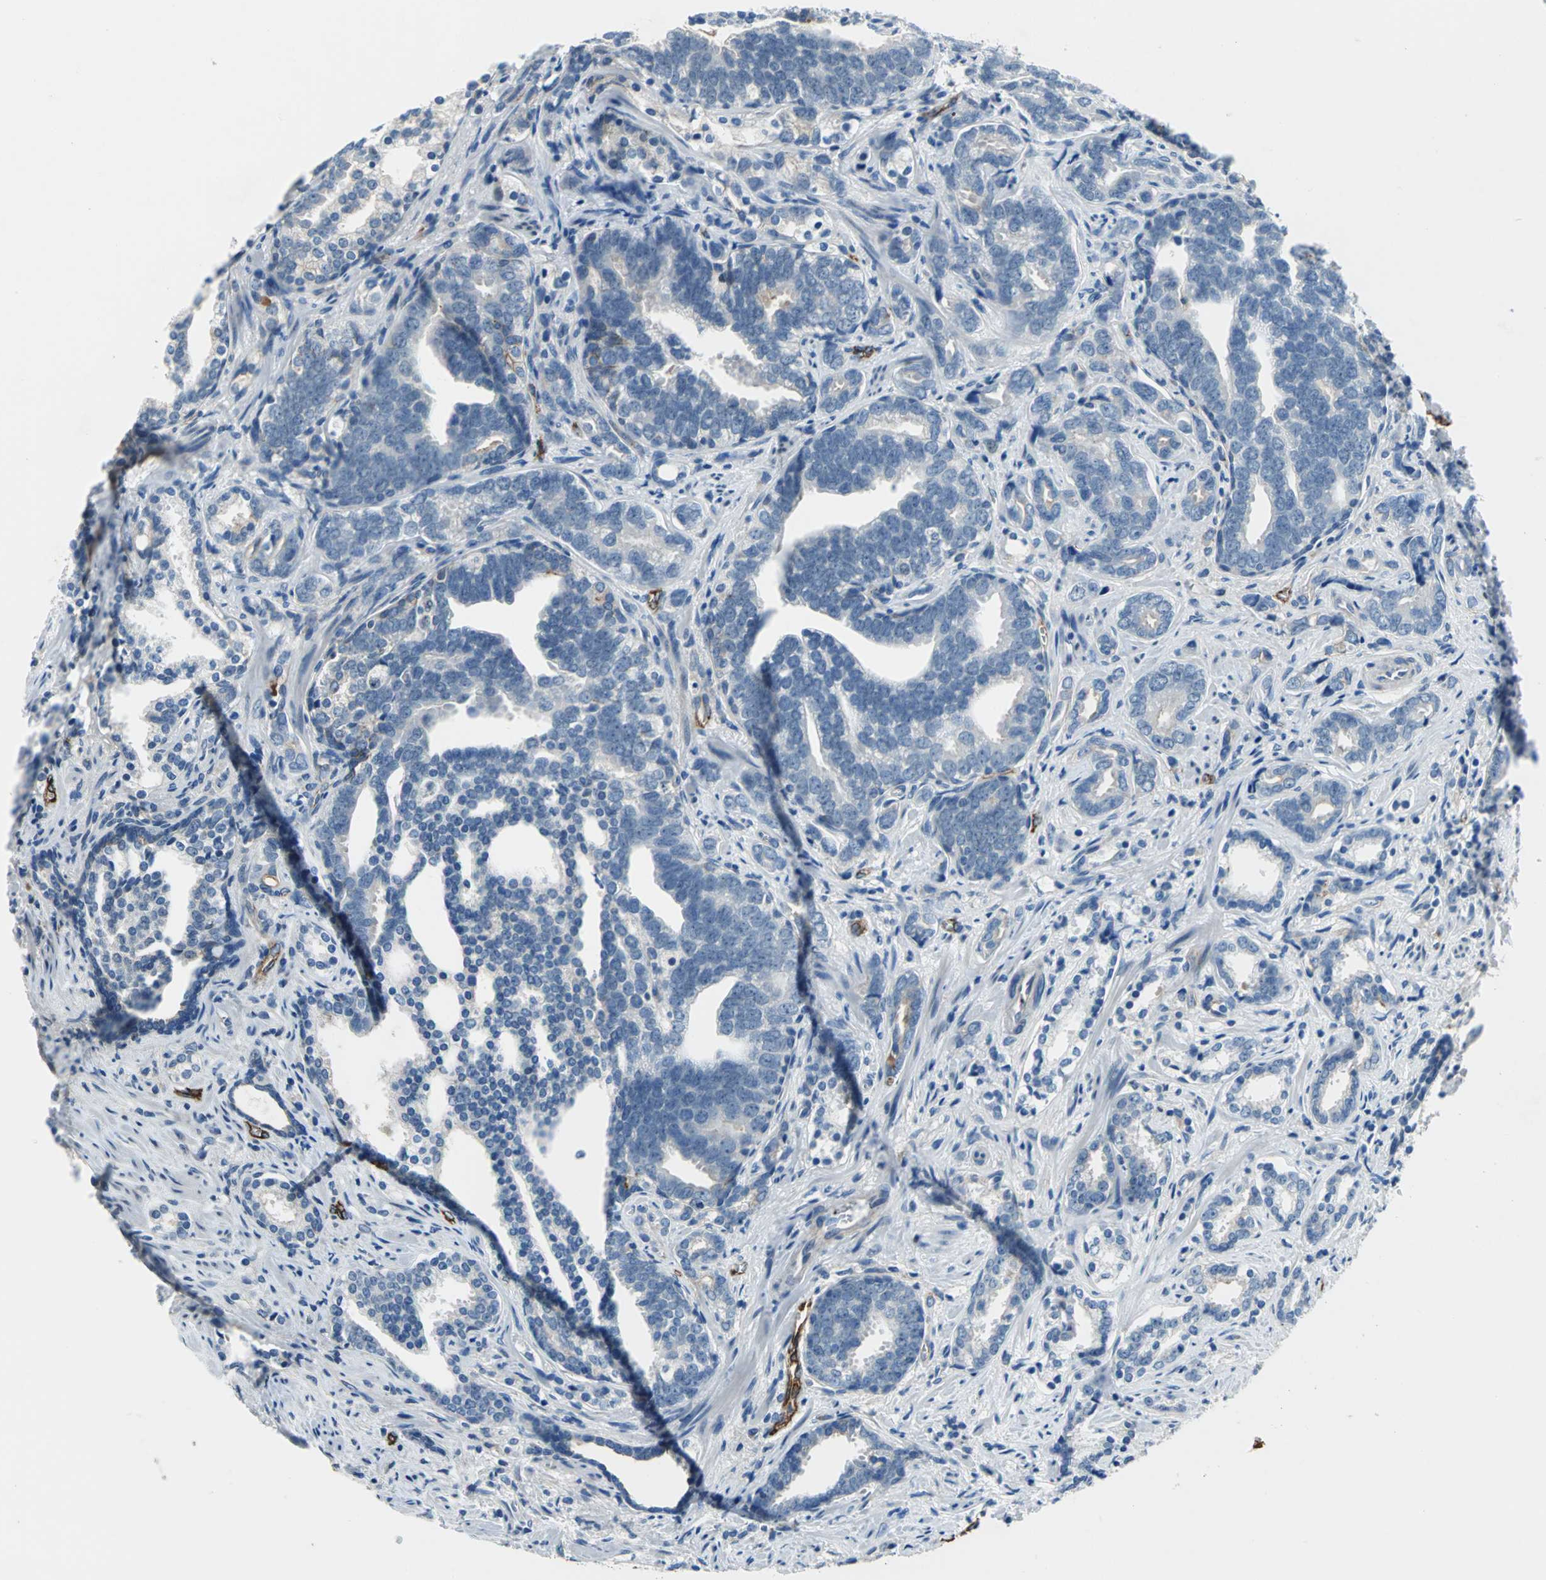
{"staining": {"intensity": "negative", "quantity": "none", "location": "none"}, "tissue": "prostate cancer", "cell_type": "Tumor cells", "image_type": "cancer", "snomed": [{"axis": "morphology", "description": "Adenocarcinoma, Medium grade"}, {"axis": "topography", "description": "Prostate"}], "caption": "High power microscopy image of an IHC micrograph of adenocarcinoma (medium-grade) (prostate), revealing no significant expression in tumor cells.", "gene": "SELP", "patient": {"sex": "male", "age": 67}}